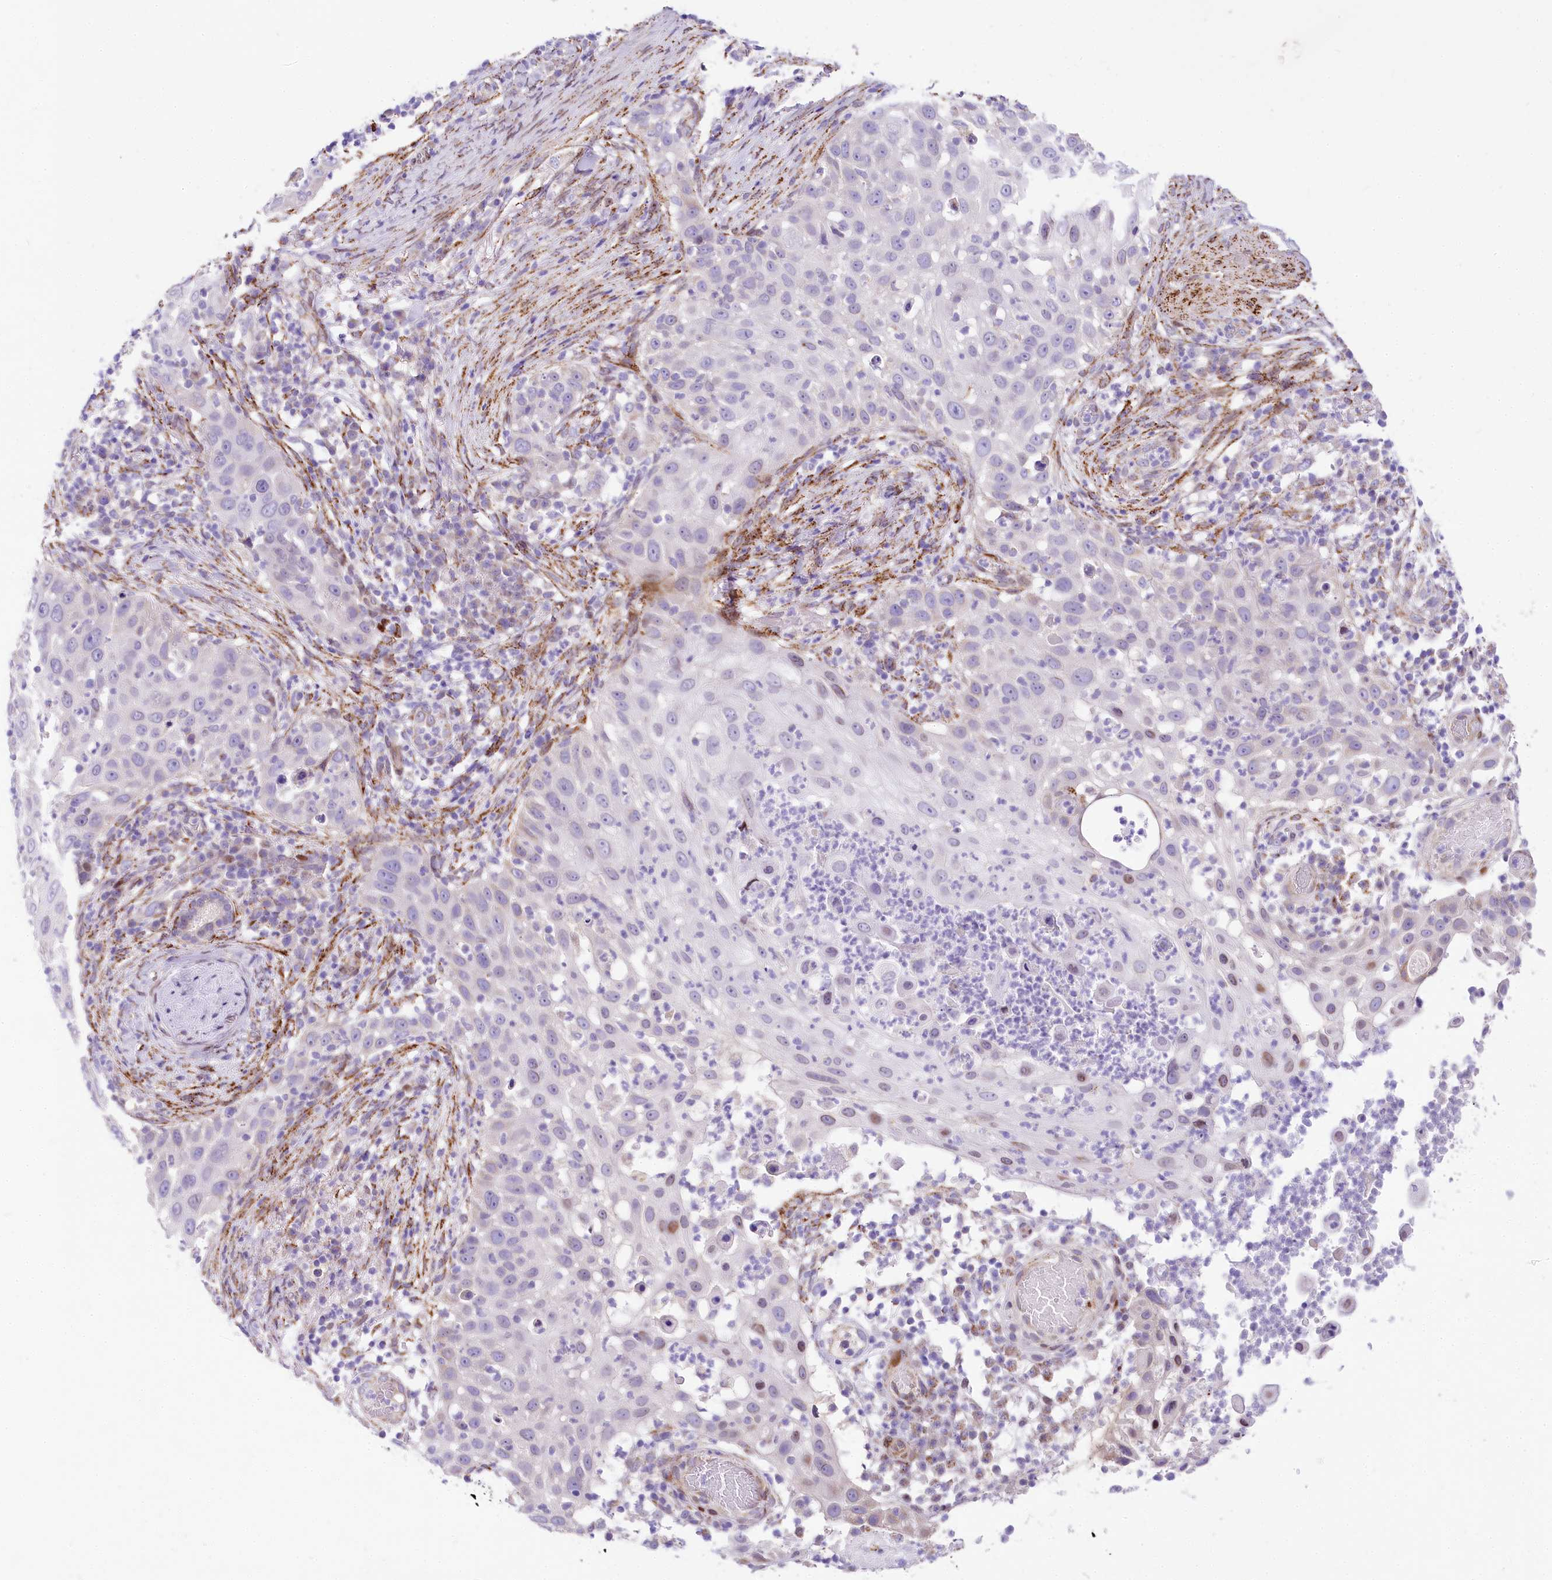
{"staining": {"intensity": "negative", "quantity": "none", "location": "none"}, "tissue": "skin cancer", "cell_type": "Tumor cells", "image_type": "cancer", "snomed": [{"axis": "morphology", "description": "Squamous cell carcinoma, NOS"}, {"axis": "topography", "description": "Skin"}], "caption": "Micrograph shows no significant protein positivity in tumor cells of skin squamous cell carcinoma.", "gene": "PPIP5K2", "patient": {"sex": "female", "age": 44}}